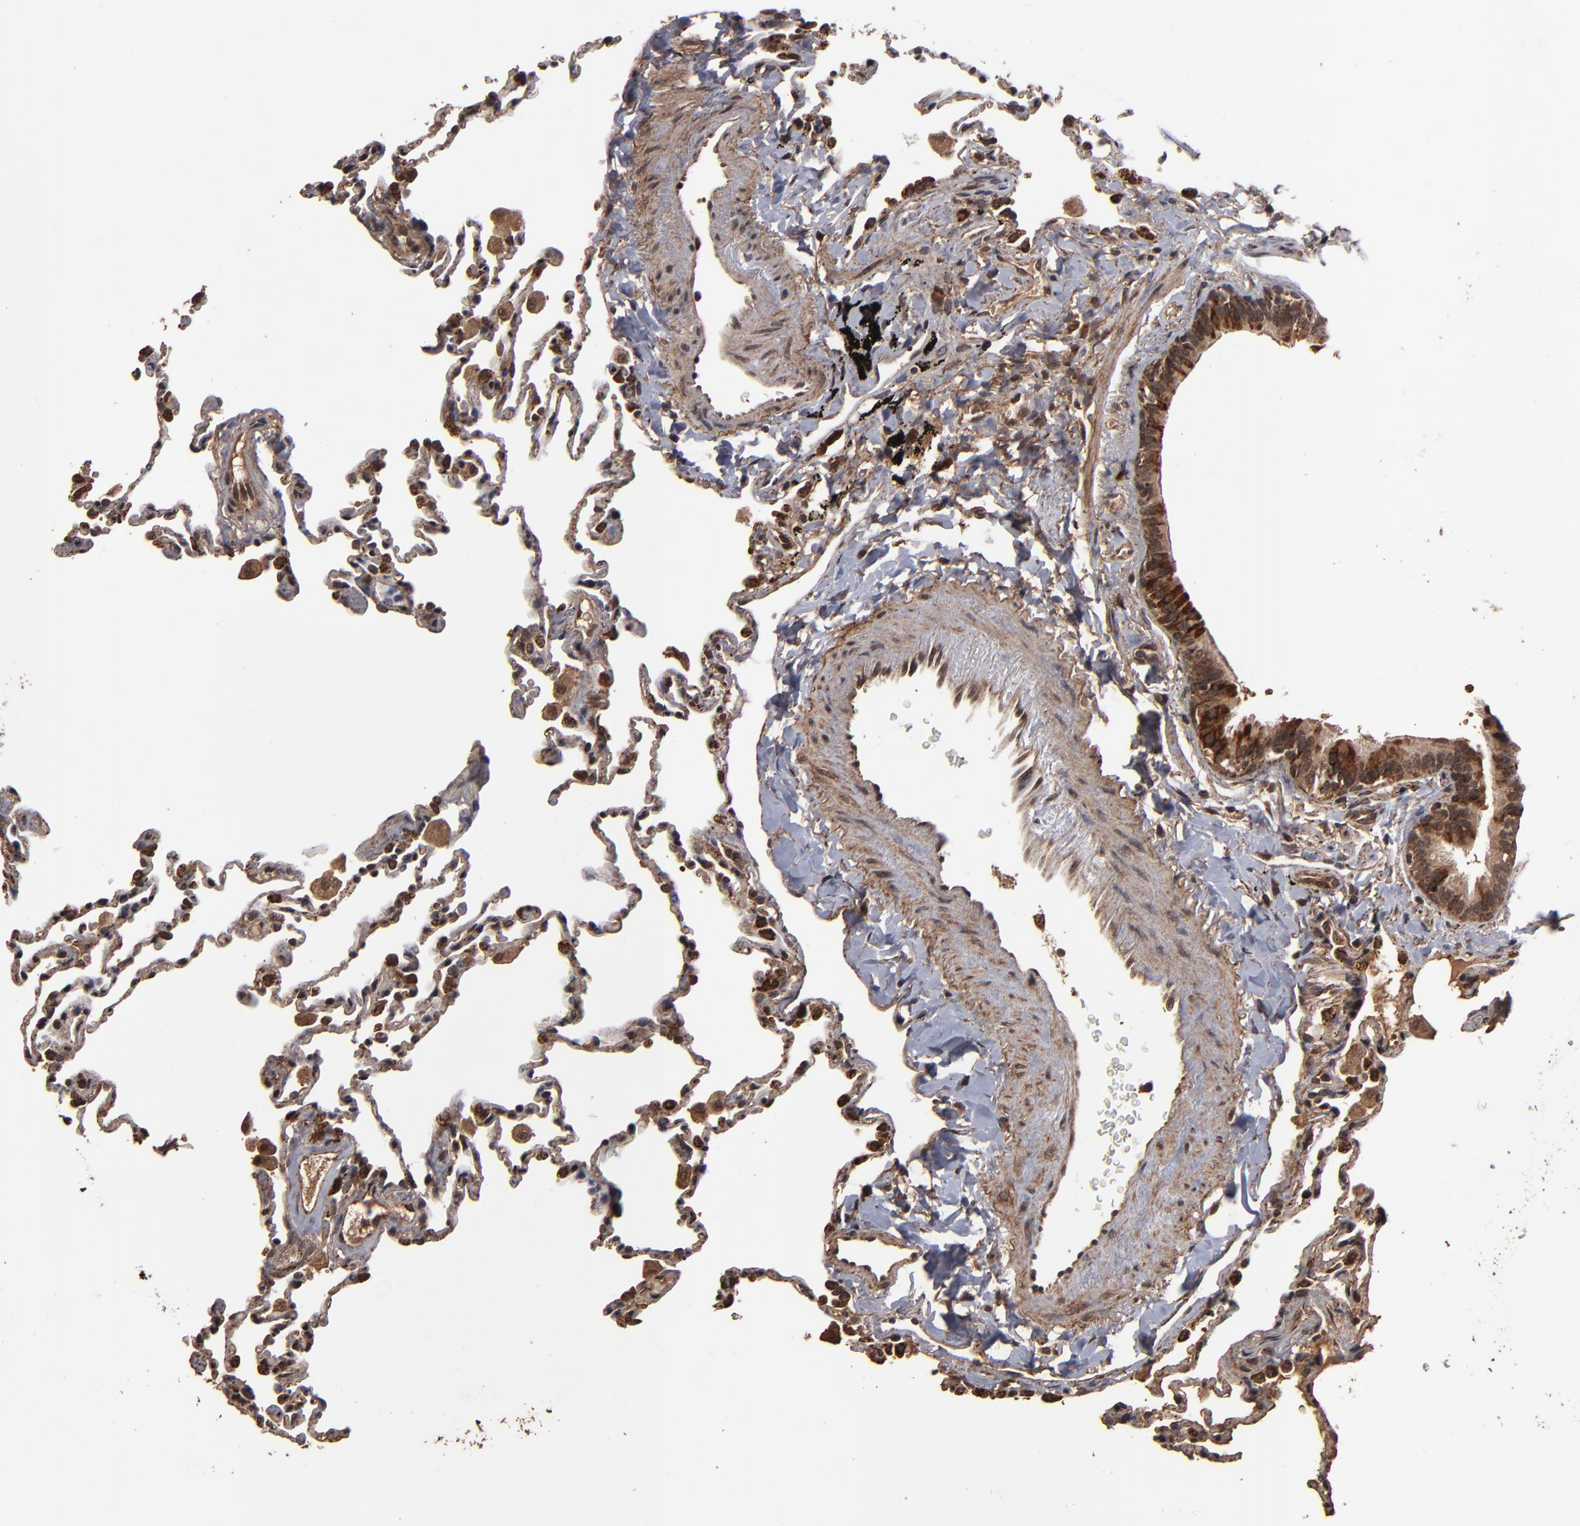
{"staining": {"intensity": "negative", "quantity": "none", "location": "none"}, "tissue": "lung", "cell_type": "Alveolar cells", "image_type": "normal", "snomed": [{"axis": "morphology", "description": "Normal tissue, NOS"}, {"axis": "topography", "description": "Lung"}], "caption": "This photomicrograph is of unremarkable lung stained with IHC to label a protein in brown with the nuclei are counter-stained blue. There is no positivity in alveolar cells.", "gene": "NXF2B", "patient": {"sex": "male", "age": 59}}